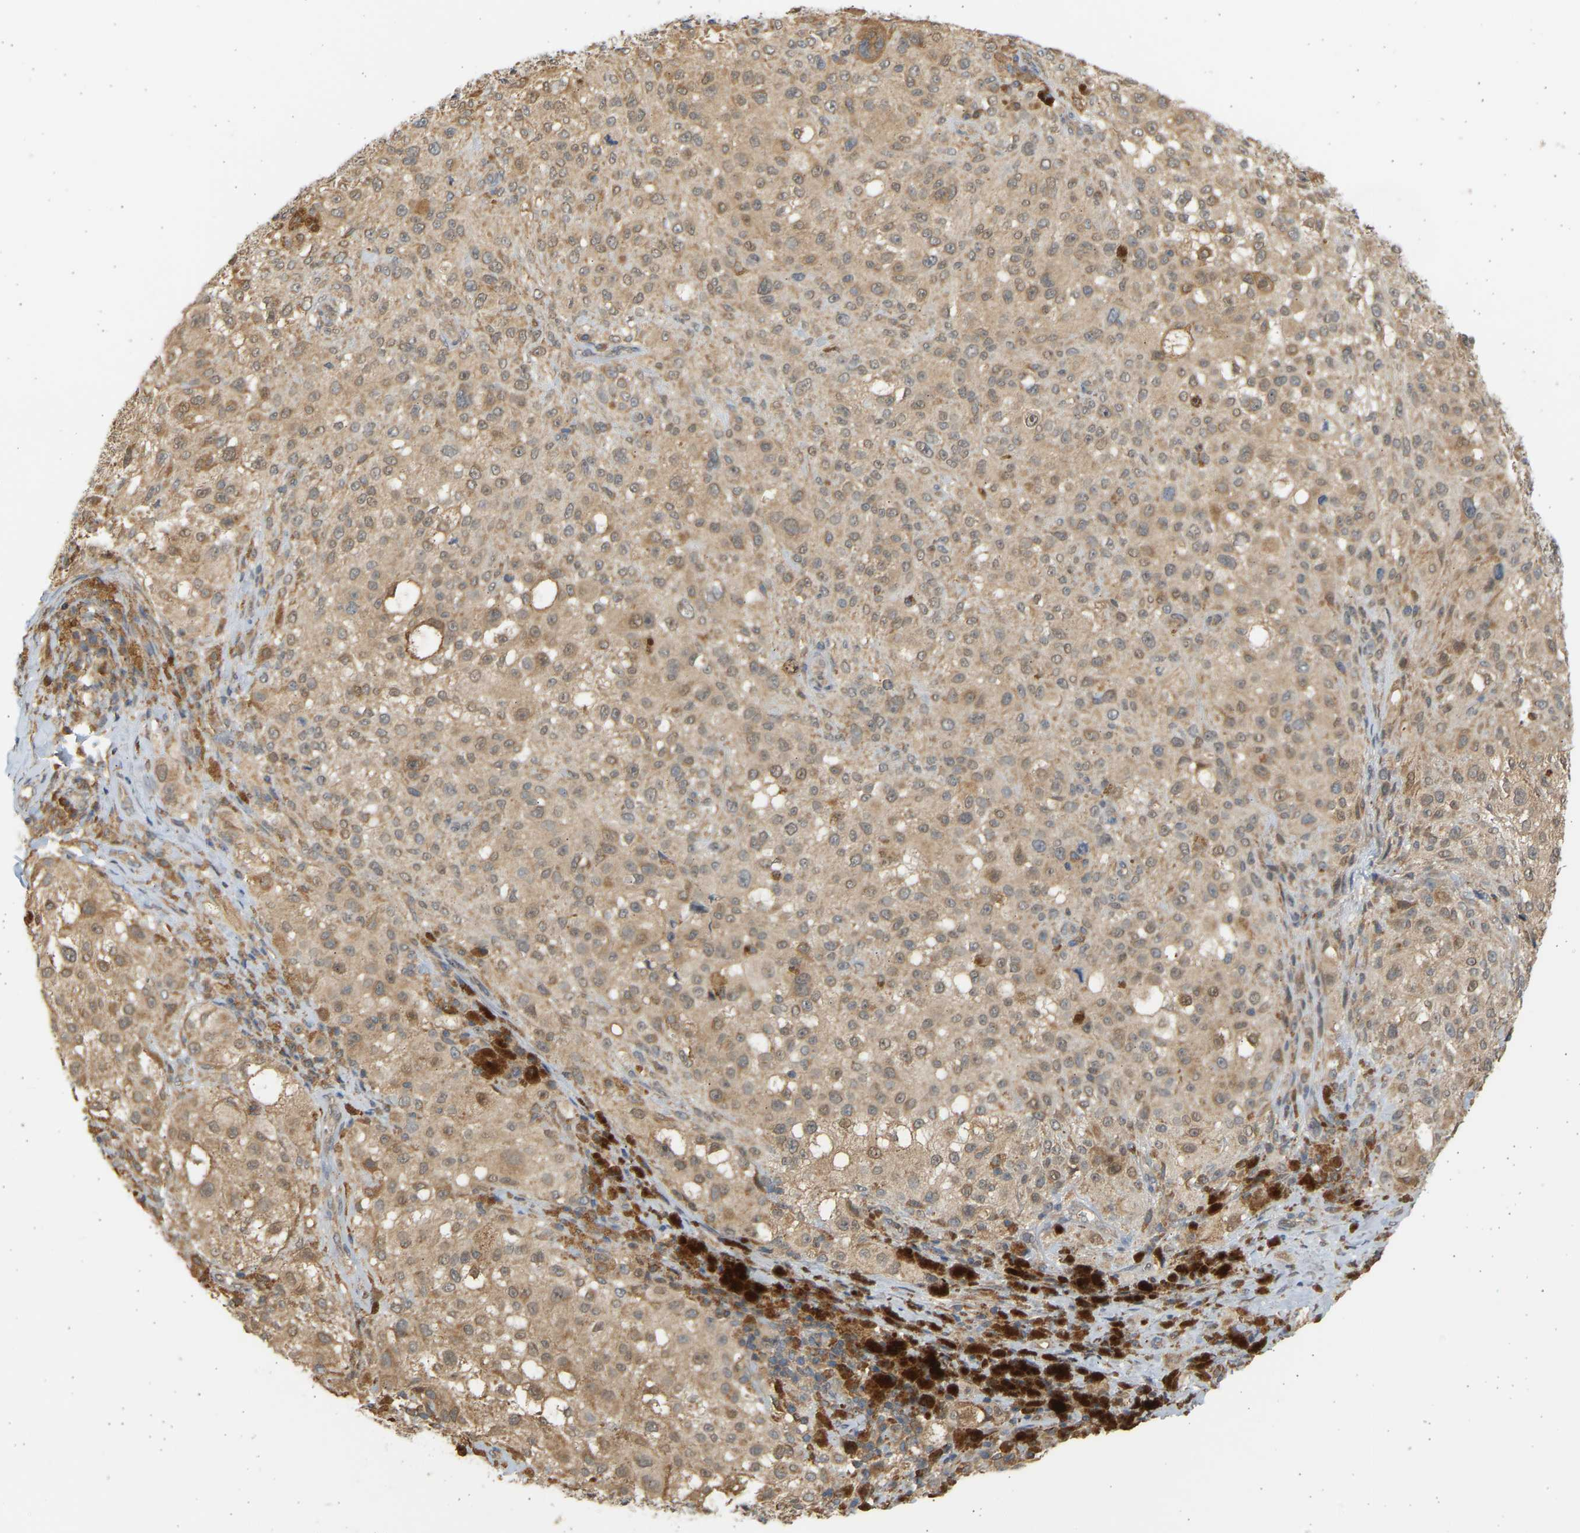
{"staining": {"intensity": "moderate", "quantity": ">75%", "location": "cytoplasmic/membranous,nuclear"}, "tissue": "melanoma", "cell_type": "Tumor cells", "image_type": "cancer", "snomed": [{"axis": "morphology", "description": "Necrosis, NOS"}, {"axis": "morphology", "description": "Malignant melanoma, NOS"}, {"axis": "topography", "description": "Skin"}], "caption": "Immunohistochemistry (IHC) (DAB) staining of melanoma exhibits moderate cytoplasmic/membranous and nuclear protein expression in approximately >75% of tumor cells. (Brightfield microscopy of DAB IHC at high magnification).", "gene": "B4GALT6", "patient": {"sex": "female", "age": 87}}